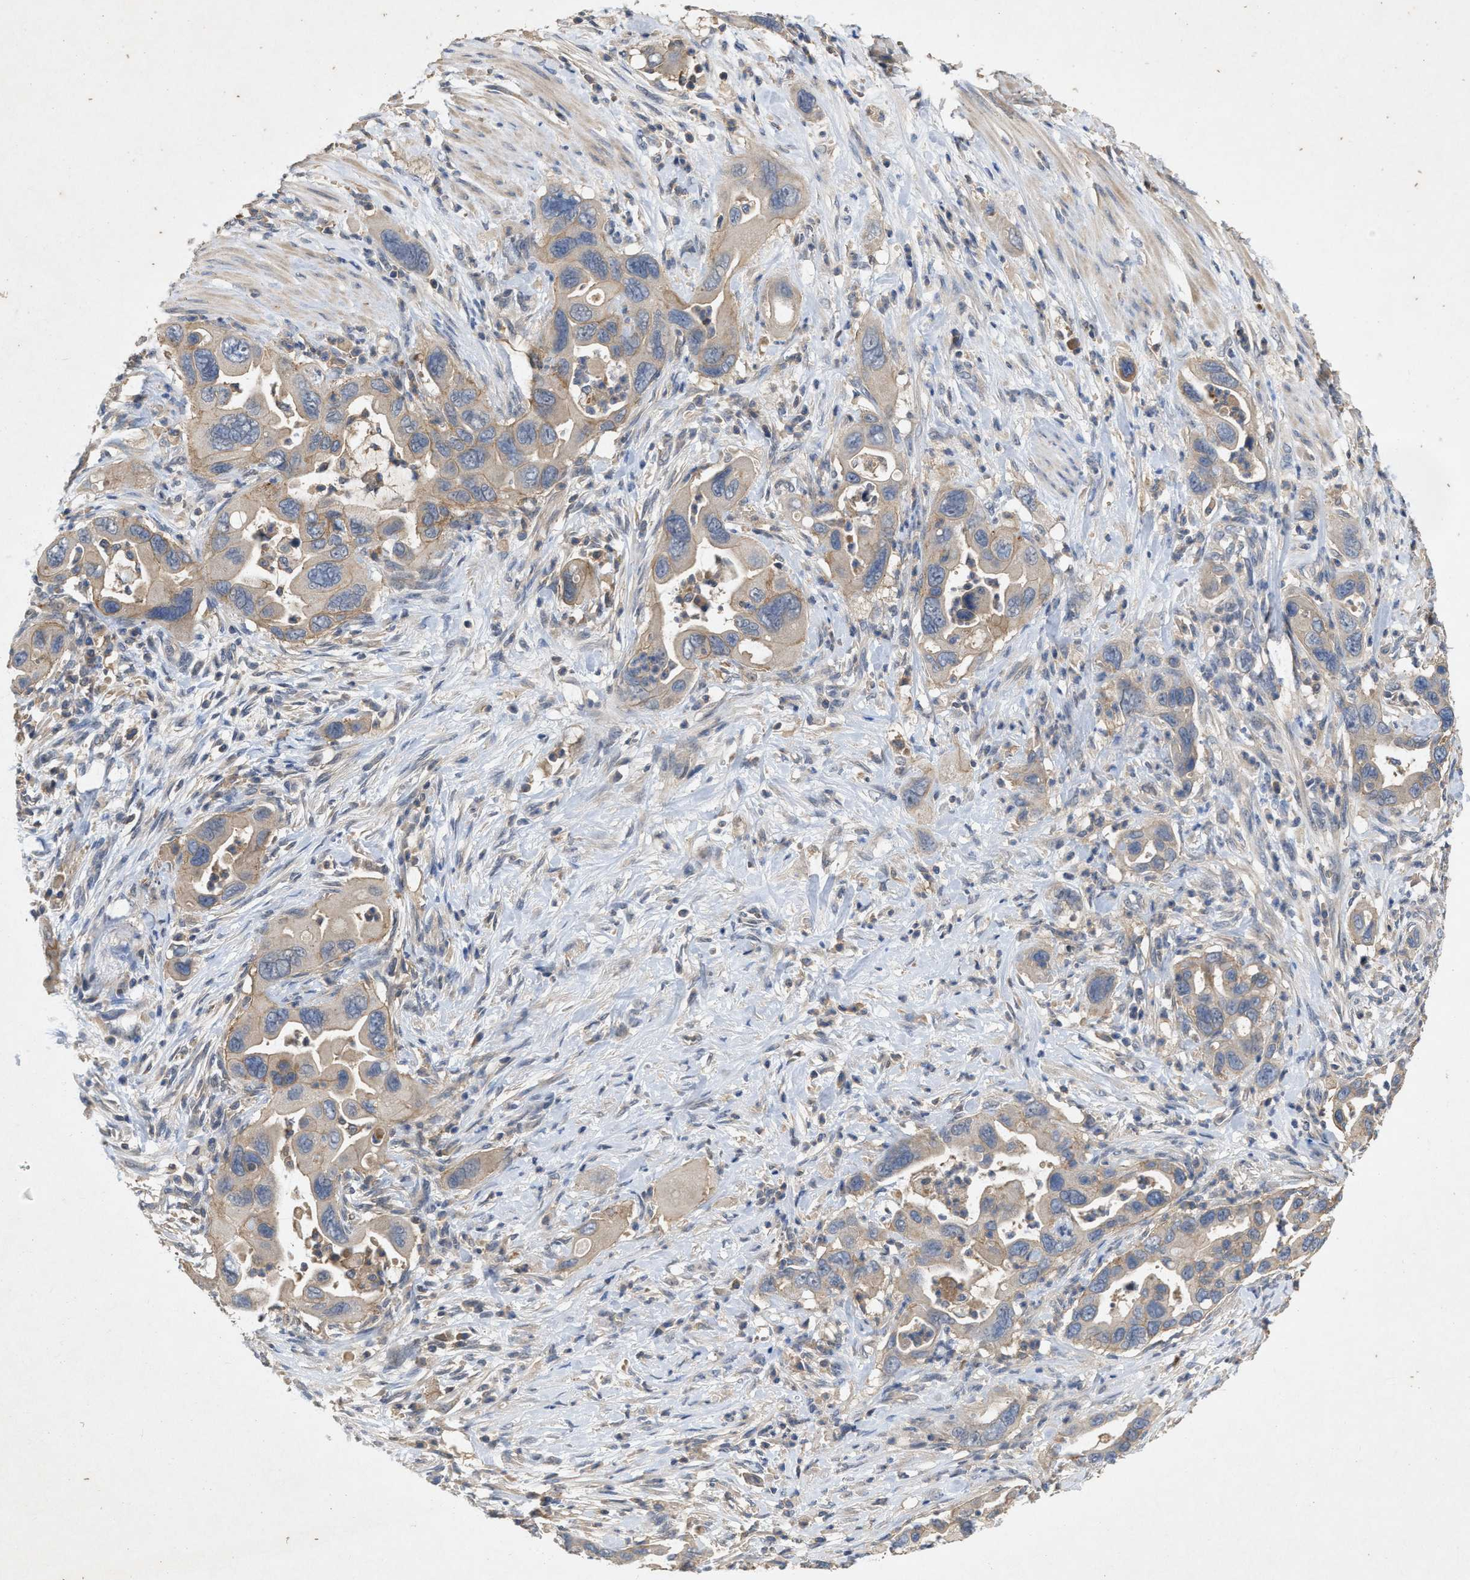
{"staining": {"intensity": "weak", "quantity": ">75%", "location": "cytoplasmic/membranous"}, "tissue": "pancreatic cancer", "cell_type": "Tumor cells", "image_type": "cancer", "snomed": [{"axis": "morphology", "description": "Adenocarcinoma, NOS"}, {"axis": "topography", "description": "Pancreas"}], "caption": "This is an image of immunohistochemistry (IHC) staining of pancreatic cancer (adenocarcinoma), which shows weak positivity in the cytoplasmic/membranous of tumor cells.", "gene": "LPAR2", "patient": {"sex": "female", "age": 70}}